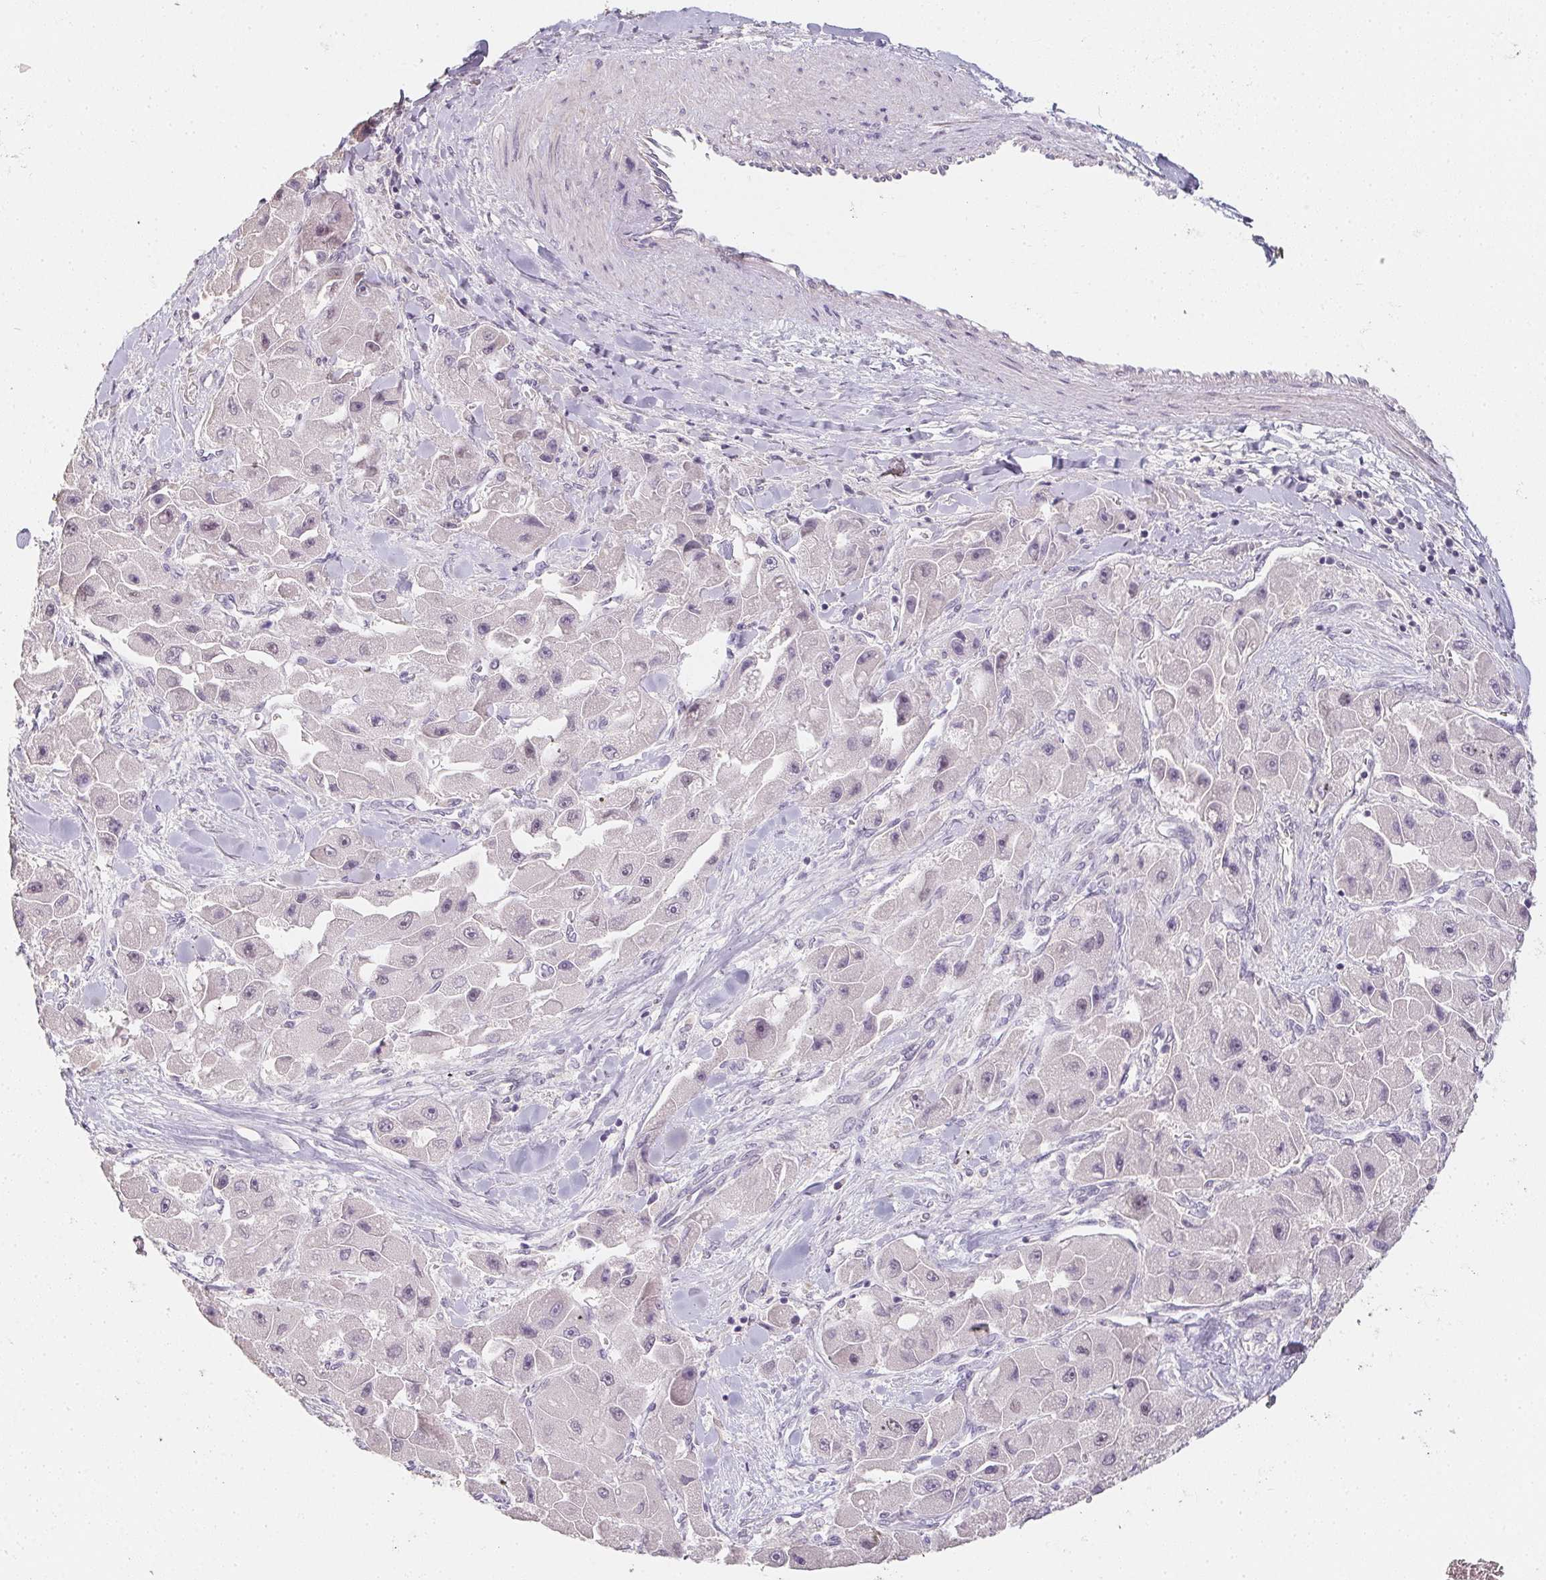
{"staining": {"intensity": "negative", "quantity": "none", "location": "none"}, "tissue": "liver cancer", "cell_type": "Tumor cells", "image_type": "cancer", "snomed": [{"axis": "morphology", "description": "Carcinoma, Hepatocellular, NOS"}, {"axis": "topography", "description": "Liver"}], "caption": "Immunohistochemistry (IHC) photomicrograph of human liver cancer stained for a protein (brown), which exhibits no expression in tumor cells.", "gene": "ZBBX", "patient": {"sex": "male", "age": 24}}